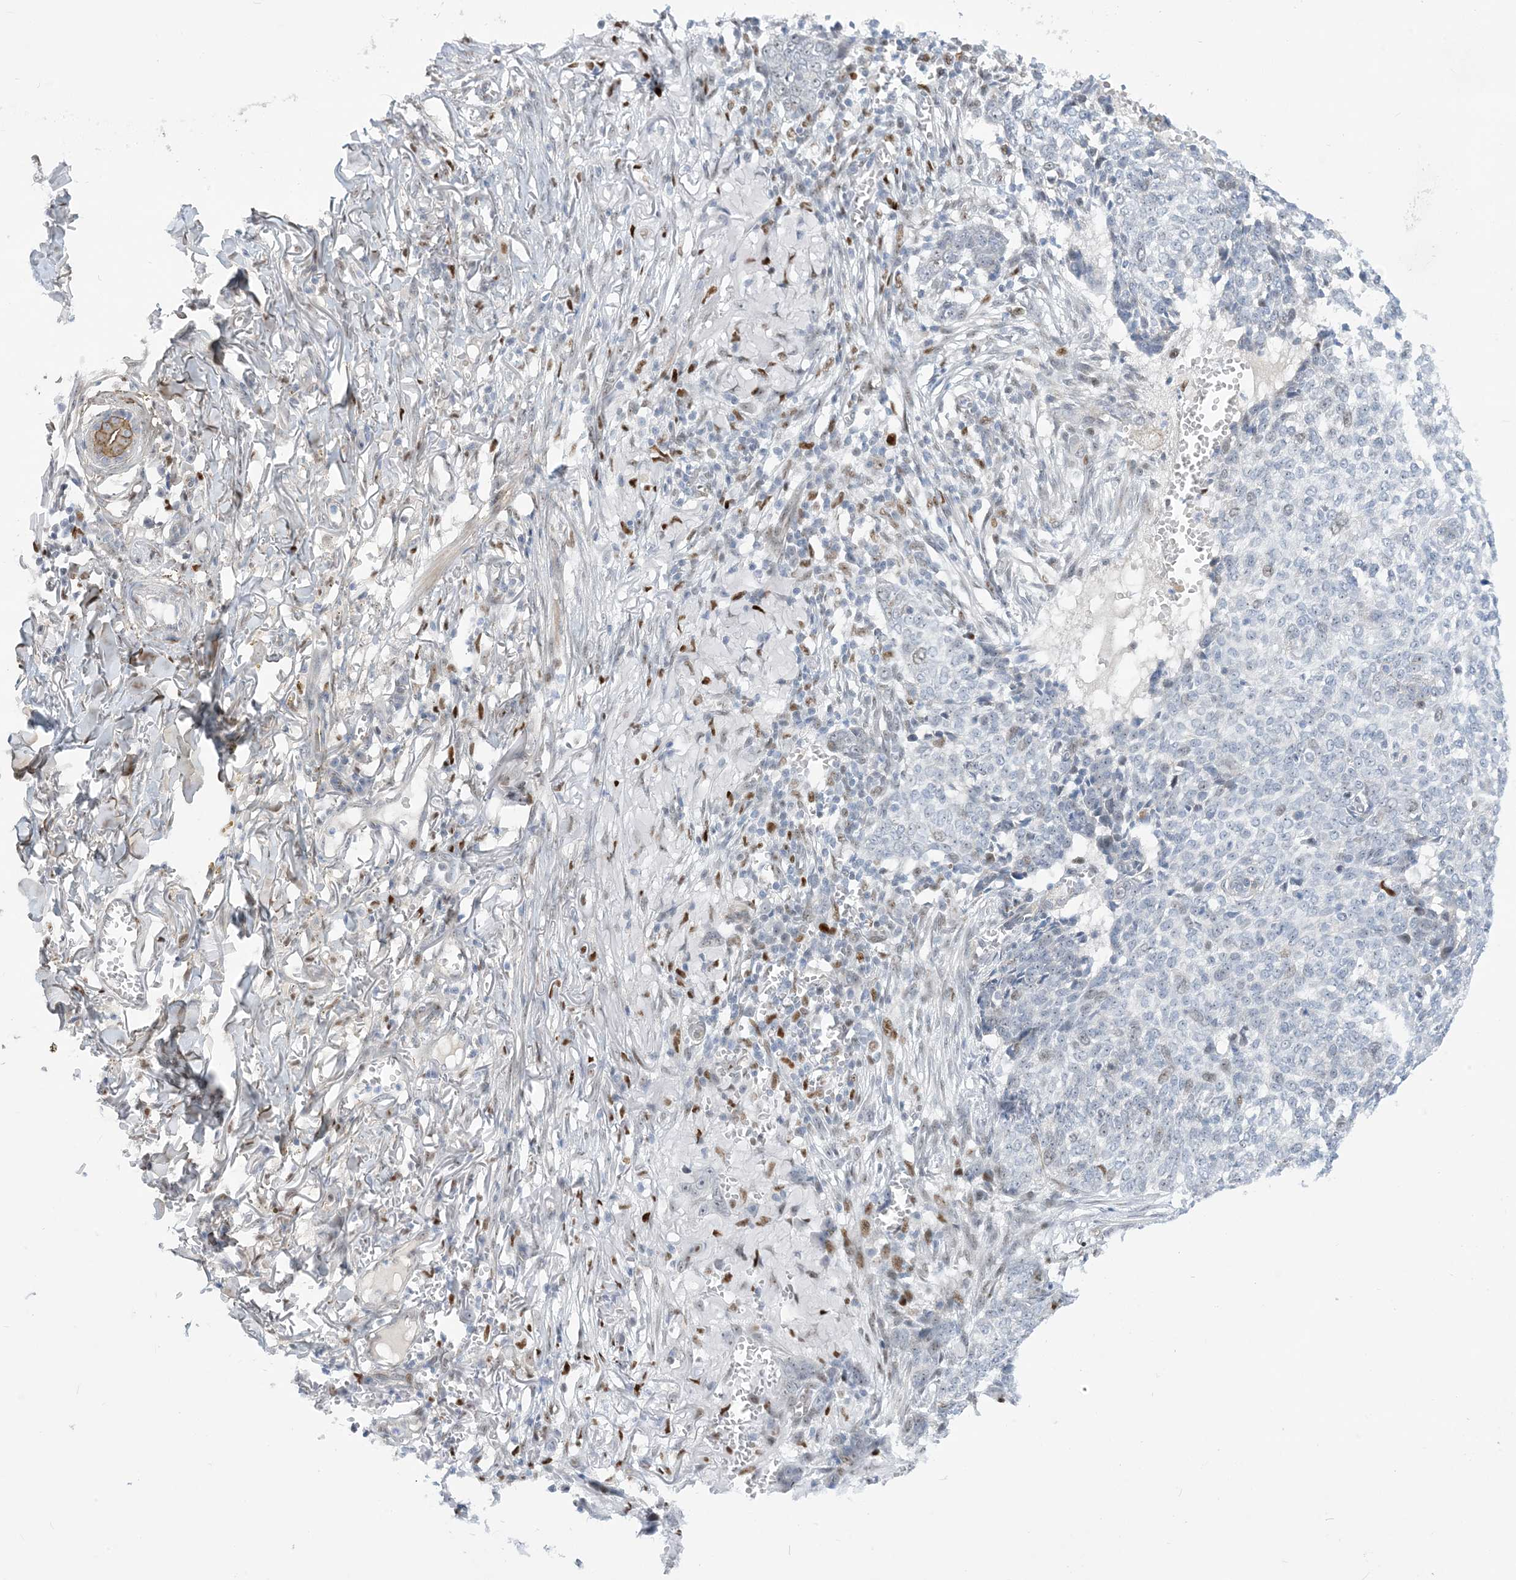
{"staining": {"intensity": "moderate", "quantity": "<25%", "location": "nuclear"}, "tissue": "skin cancer", "cell_type": "Tumor cells", "image_type": "cancer", "snomed": [{"axis": "morphology", "description": "Basal cell carcinoma"}, {"axis": "topography", "description": "Skin"}], "caption": "Skin cancer tissue displays moderate nuclear positivity in about <25% of tumor cells, visualized by immunohistochemistry.", "gene": "MARS2", "patient": {"sex": "male", "age": 85}}